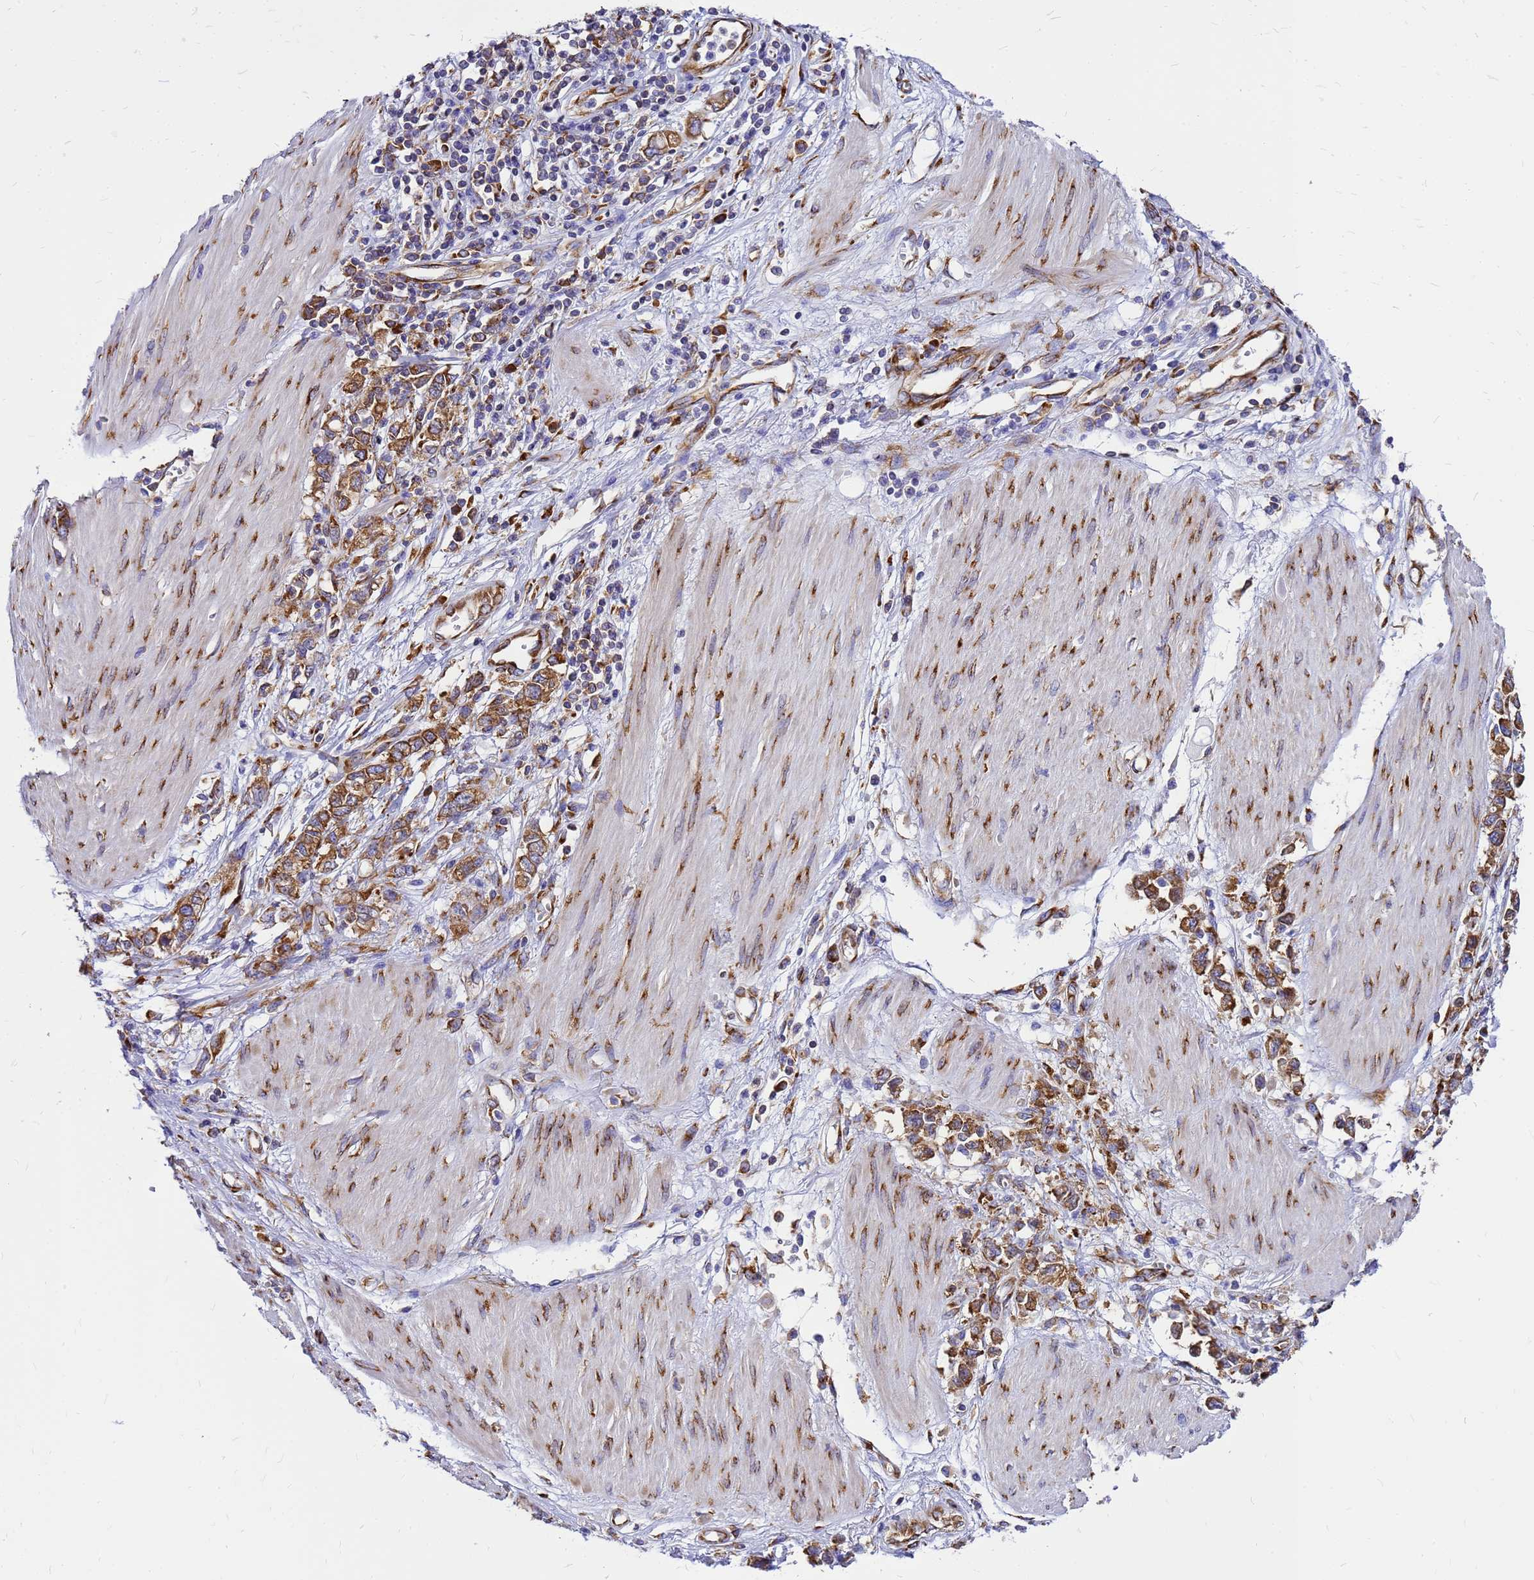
{"staining": {"intensity": "moderate", "quantity": ">75%", "location": "cytoplasmic/membranous"}, "tissue": "stomach cancer", "cell_type": "Tumor cells", "image_type": "cancer", "snomed": [{"axis": "morphology", "description": "Adenocarcinoma, NOS"}, {"axis": "topography", "description": "Stomach"}], "caption": "Stomach cancer (adenocarcinoma) stained for a protein displays moderate cytoplasmic/membranous positivity in tumor cells. Nuclei are stained in blue.", "gene": "EEF1D", "patient": {"sex": "female", "age": 76}}